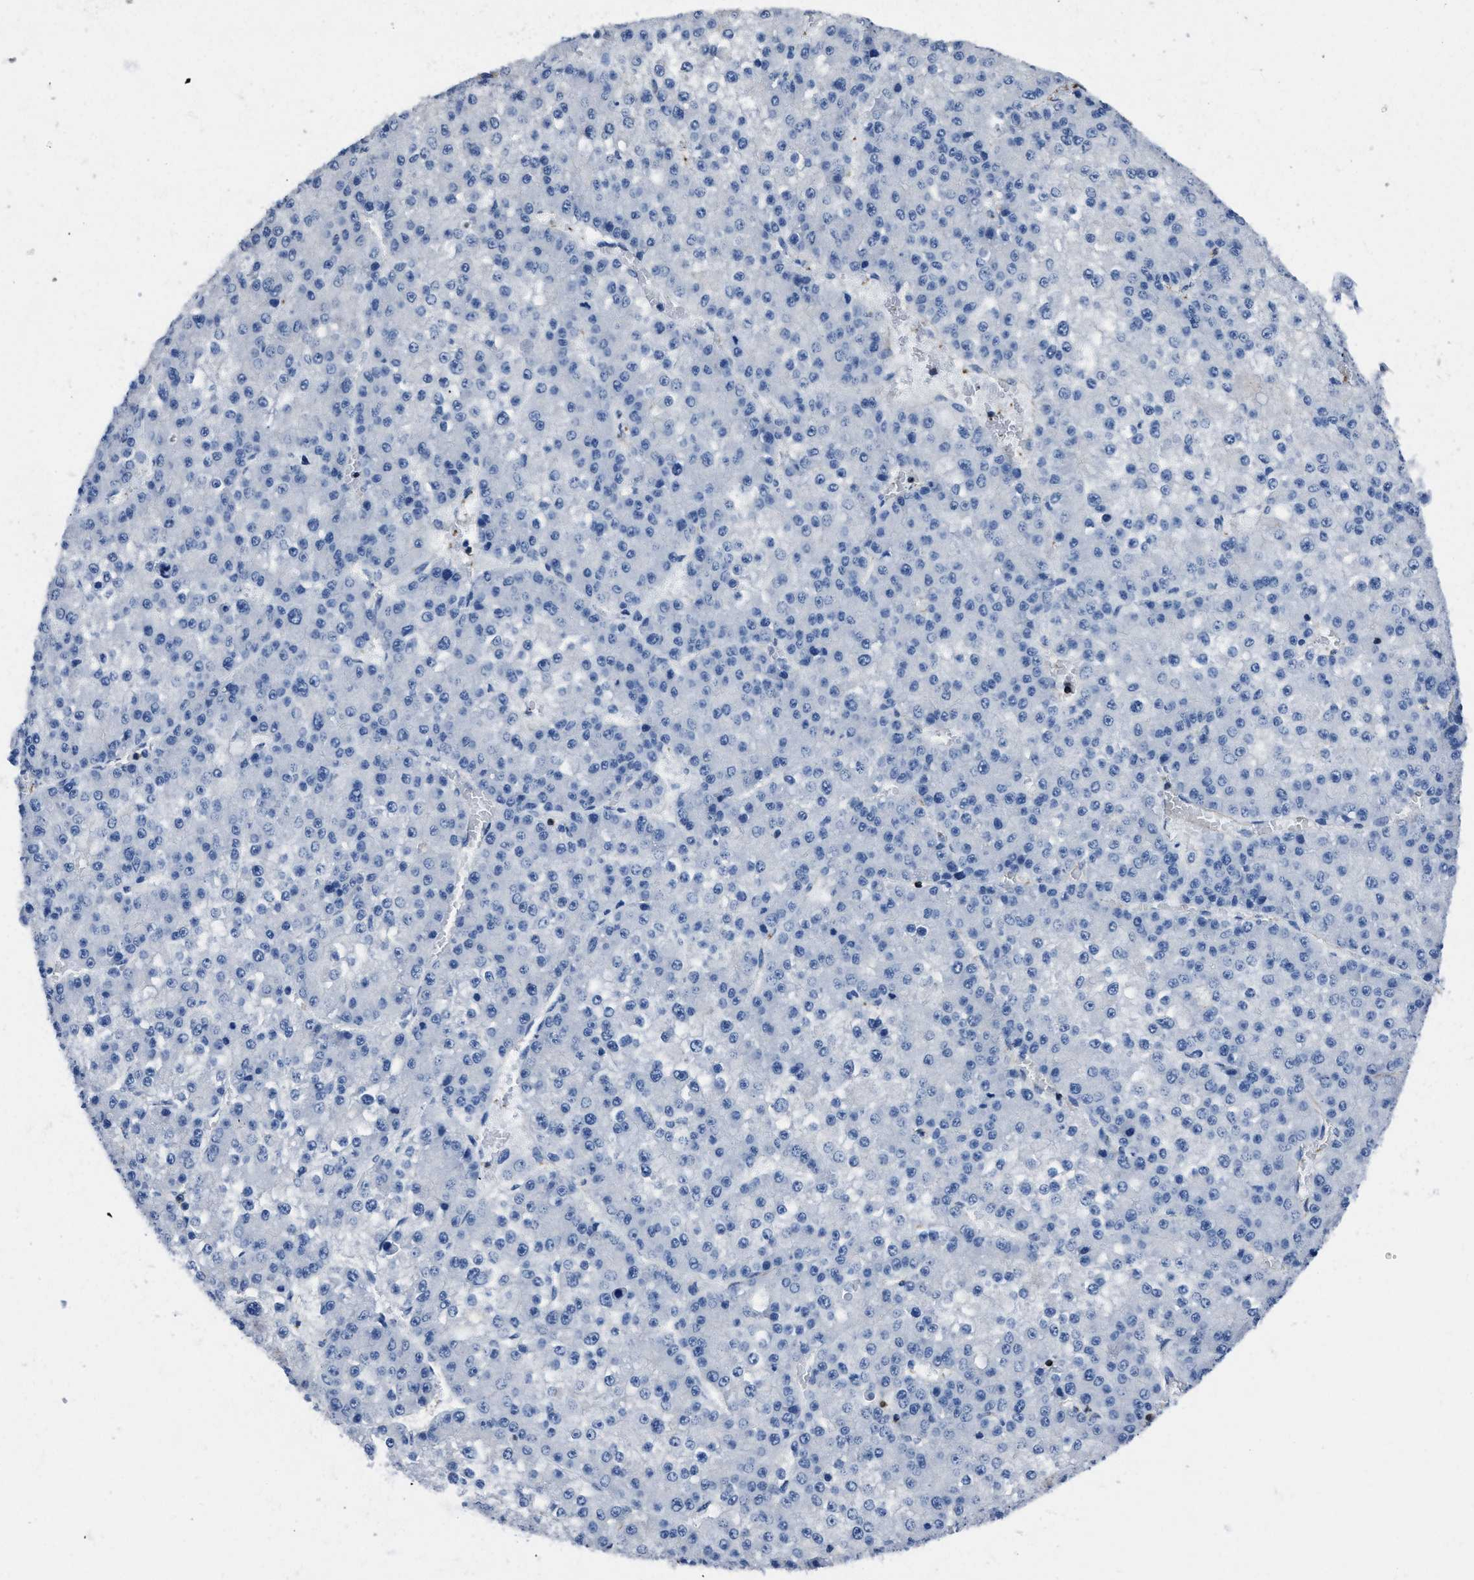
{"staining": {"intensity": "negative", "quantity": "none", "location": "none"}, "tissue": "liver cancer", "cell_type": "Tumor cells", "image_type": "cancer", "snomed": [{"axis": "morphology", "description": "Carcinoma, Hepatocellular, NOS"}, {"axis": "topography", "description": "Liver"}], "caption": "A high-resolution histopathology image shows immunohistochemistry (IHC) staining of liver cancer (hepatocellular carcinoma), which displays no significant expression in tumor cells.", "gene": "ITGA3", "patient": {"sex": "female", "age": 73}}